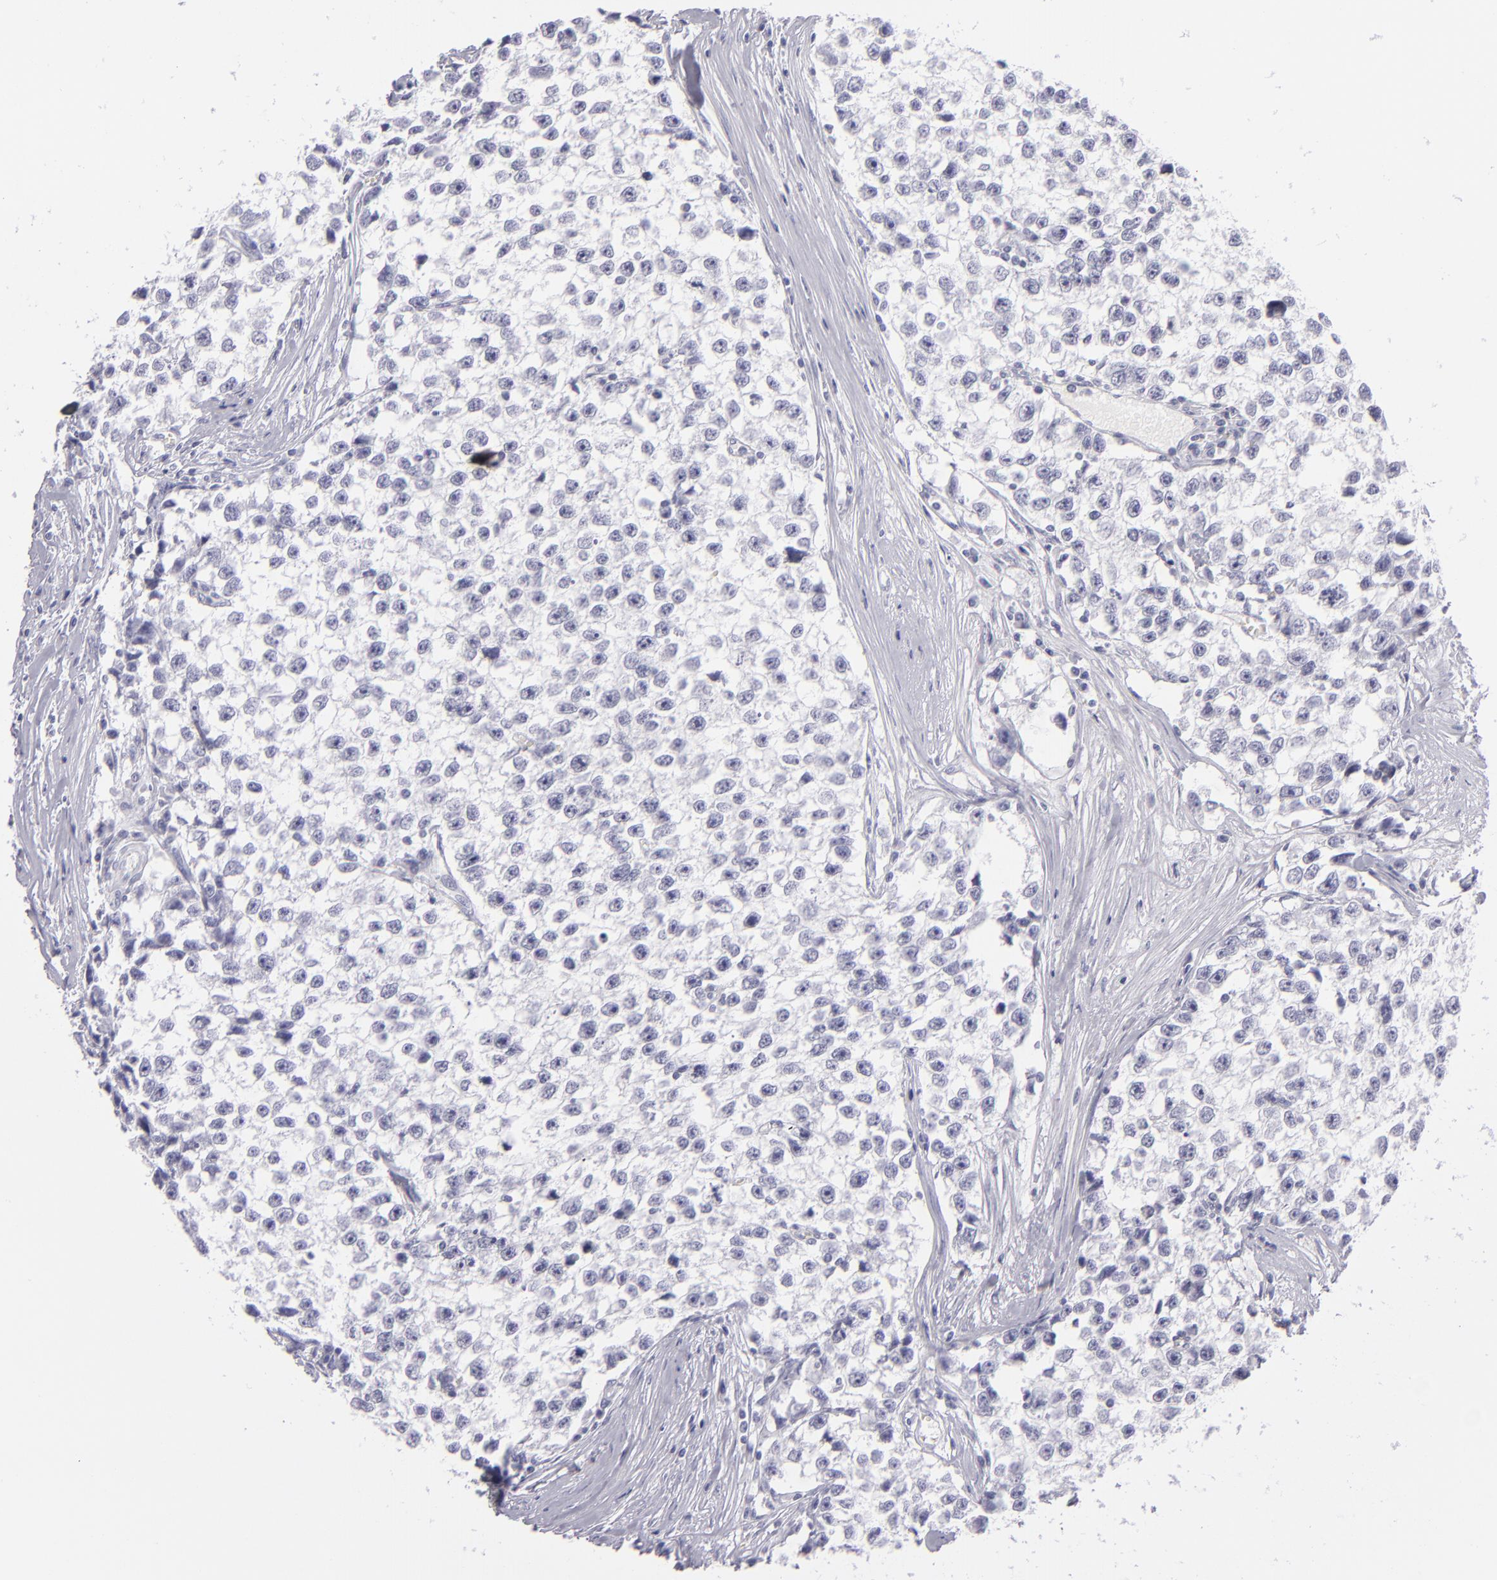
{"staining": {"intensity": "negative", "quantity": "none", "location": "none"}, "tissue": "testis cancer", "cell_type": "Tumor cells", "image_type": "cancer", "snomed": [{"axis": "morphology", "description": "Seminoma, NOS"}, {"axis": "morphology", "description": "Carcinoma, Embryonal, NOS"}, {"axis": "topography", "description": "Testis"}], "caption": "Tumor cells show no significant protein positivity in testis cancer.", "gene": "VIL1", "patient": {"sex": "male", "age": 30}}